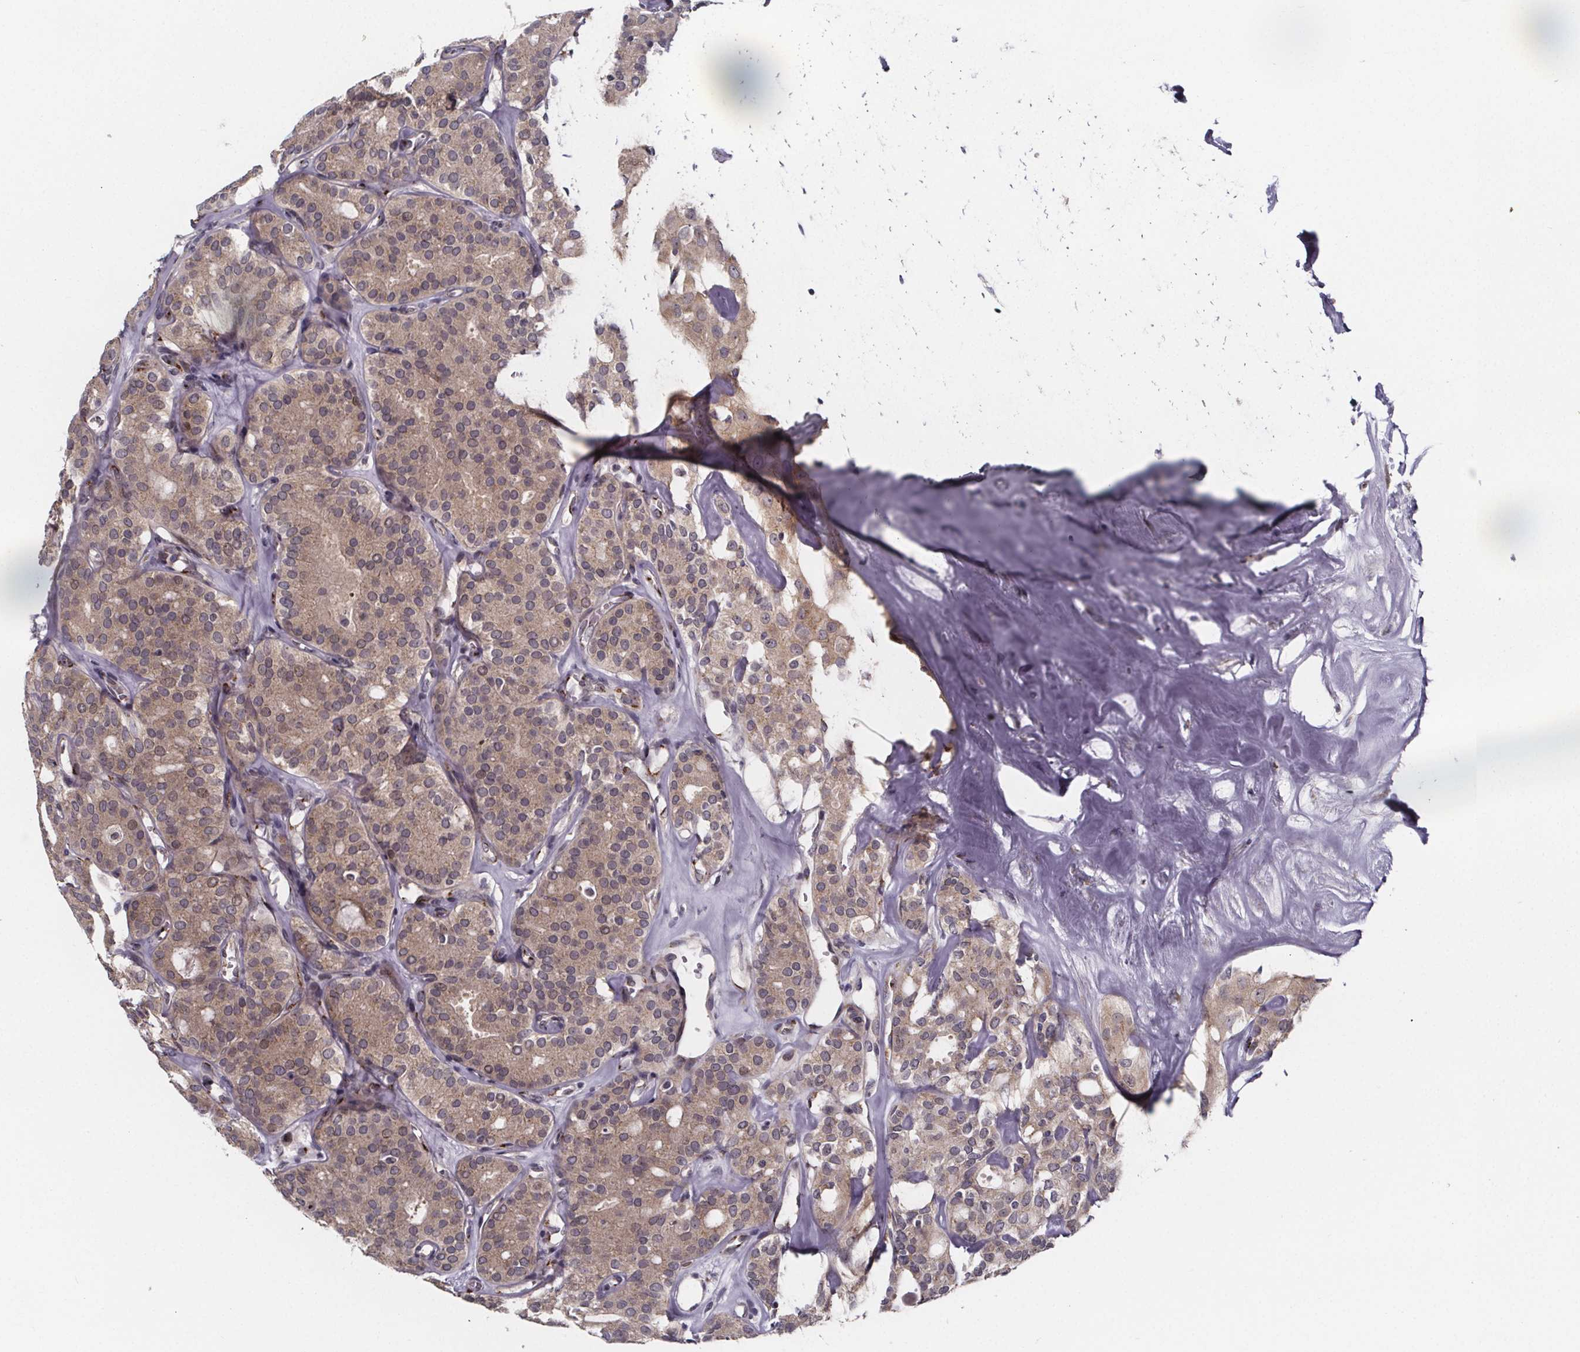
{"staining": {"intensity": "weak", "quantity": ">75%", "location": "cytoplasmic/membranous"}, "tissue": "thyroid cancer", "cell_type": "Tumor cells", "image_type": "cancer", "snomed": [{"axis": "morphology", "description": "Follicular adenoma carcinoma, NOS"}, {"axis": "topography", "description": "Thyroid gland"}], "caption": "Weak cytoplasmic/membranous expression is present in about >75% of tumor cells in thyroid cancer. (brown staining indicates protein expression, while blue staining denotes nuclei).", "gene": "NDST1", "patient": {"sex": "male", "age": 75}}